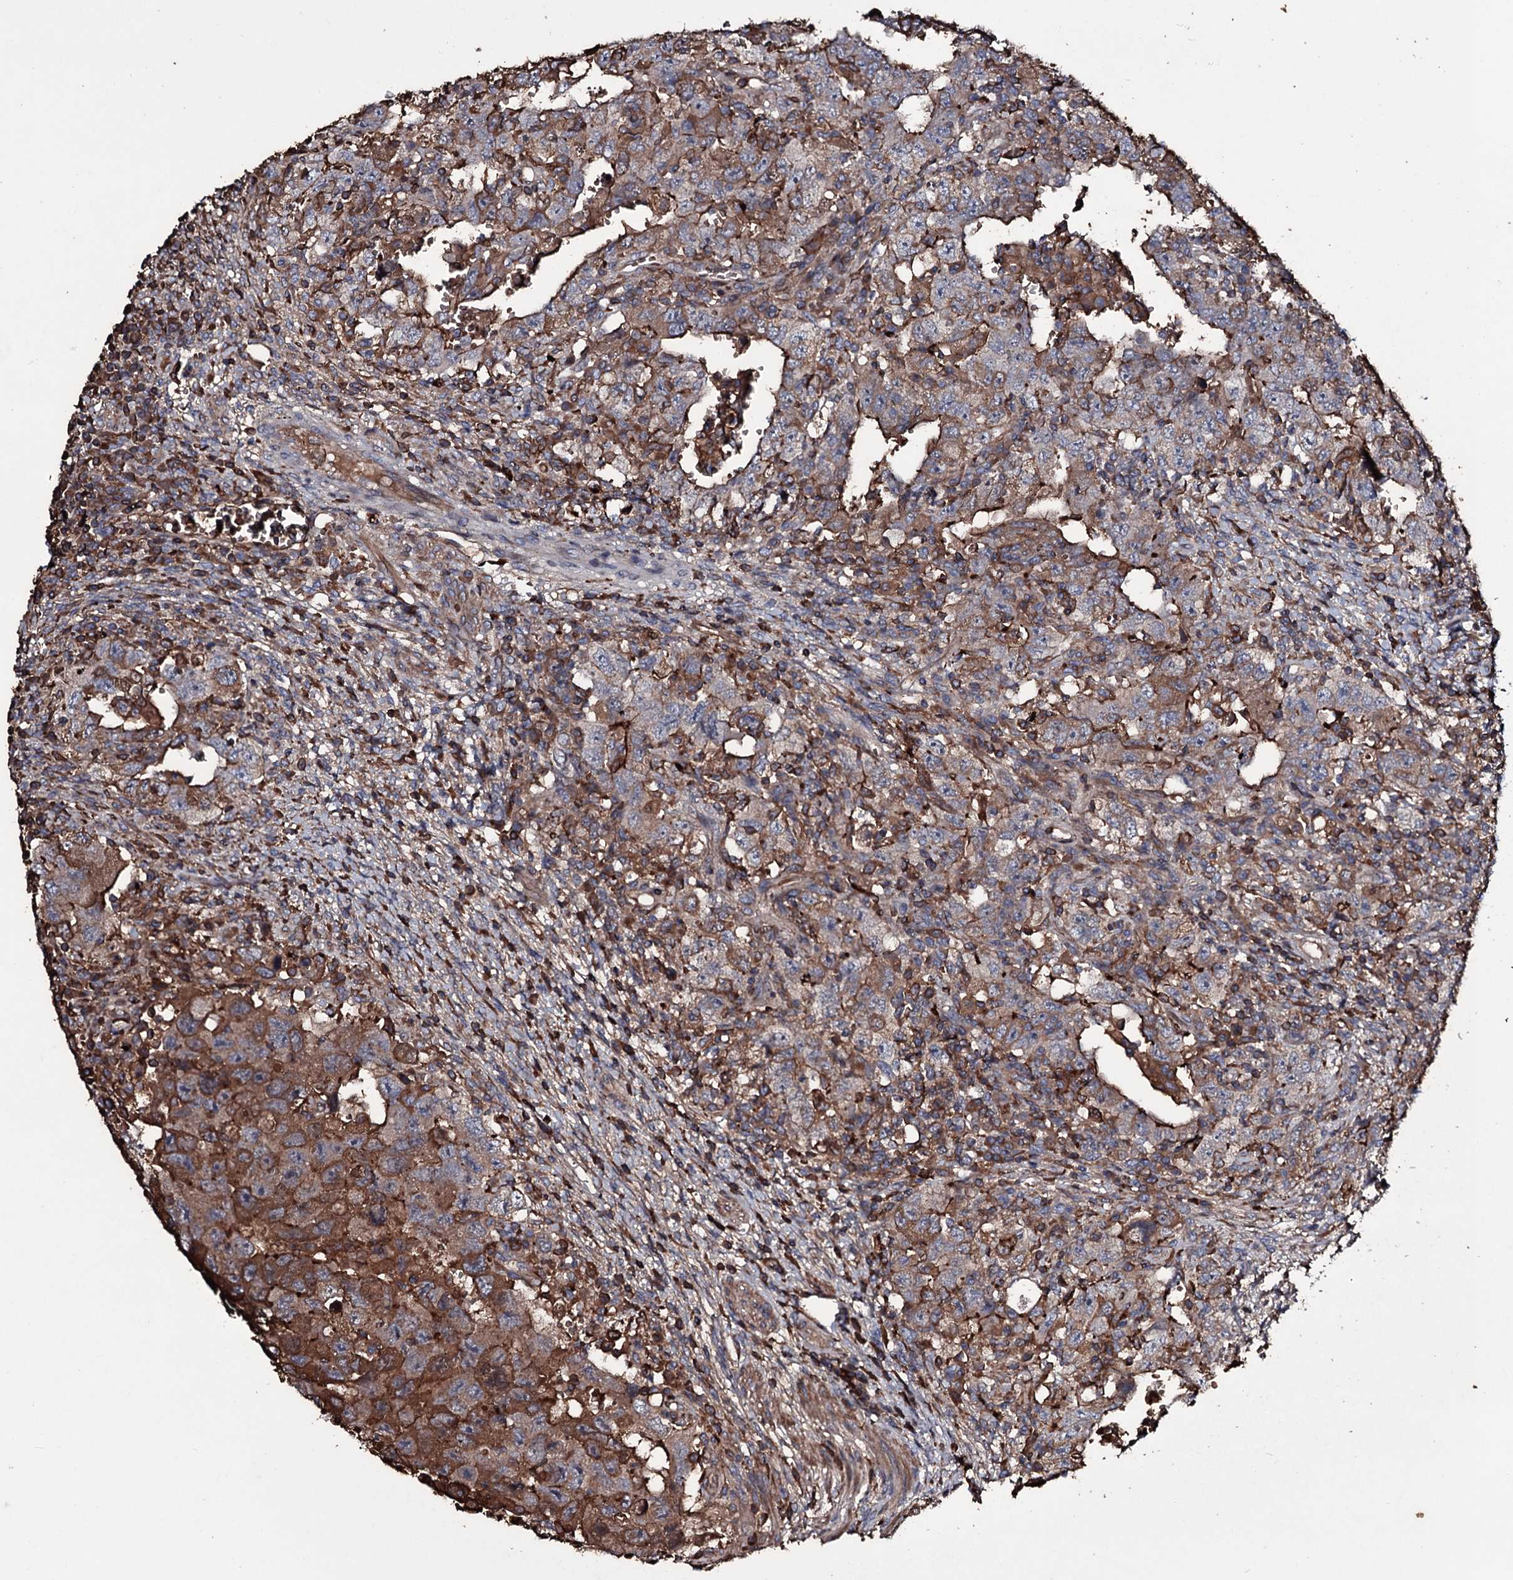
{"staining": {"intensity": "moderate", "quantity": "25%-75%", "location": "cytoplasmic/membranous"}, "tissue": "testis cancer", "cell_type": "Tumor cells", "image_type": "cancer", "snomed": [{"axis": "morphology", "description": "Carcinoma, Embryonal, NOS"}, {"axis": "topography", "description": "Testis"}], "caption": "Testis cancer (embryonal carcinoma) tissue displays moderate cytoplasmic/membranous expression in approximately 25%-75% of tumor cells", "gene": "ZSWIM8", "patient": {"sex": "male", "age": 26}}